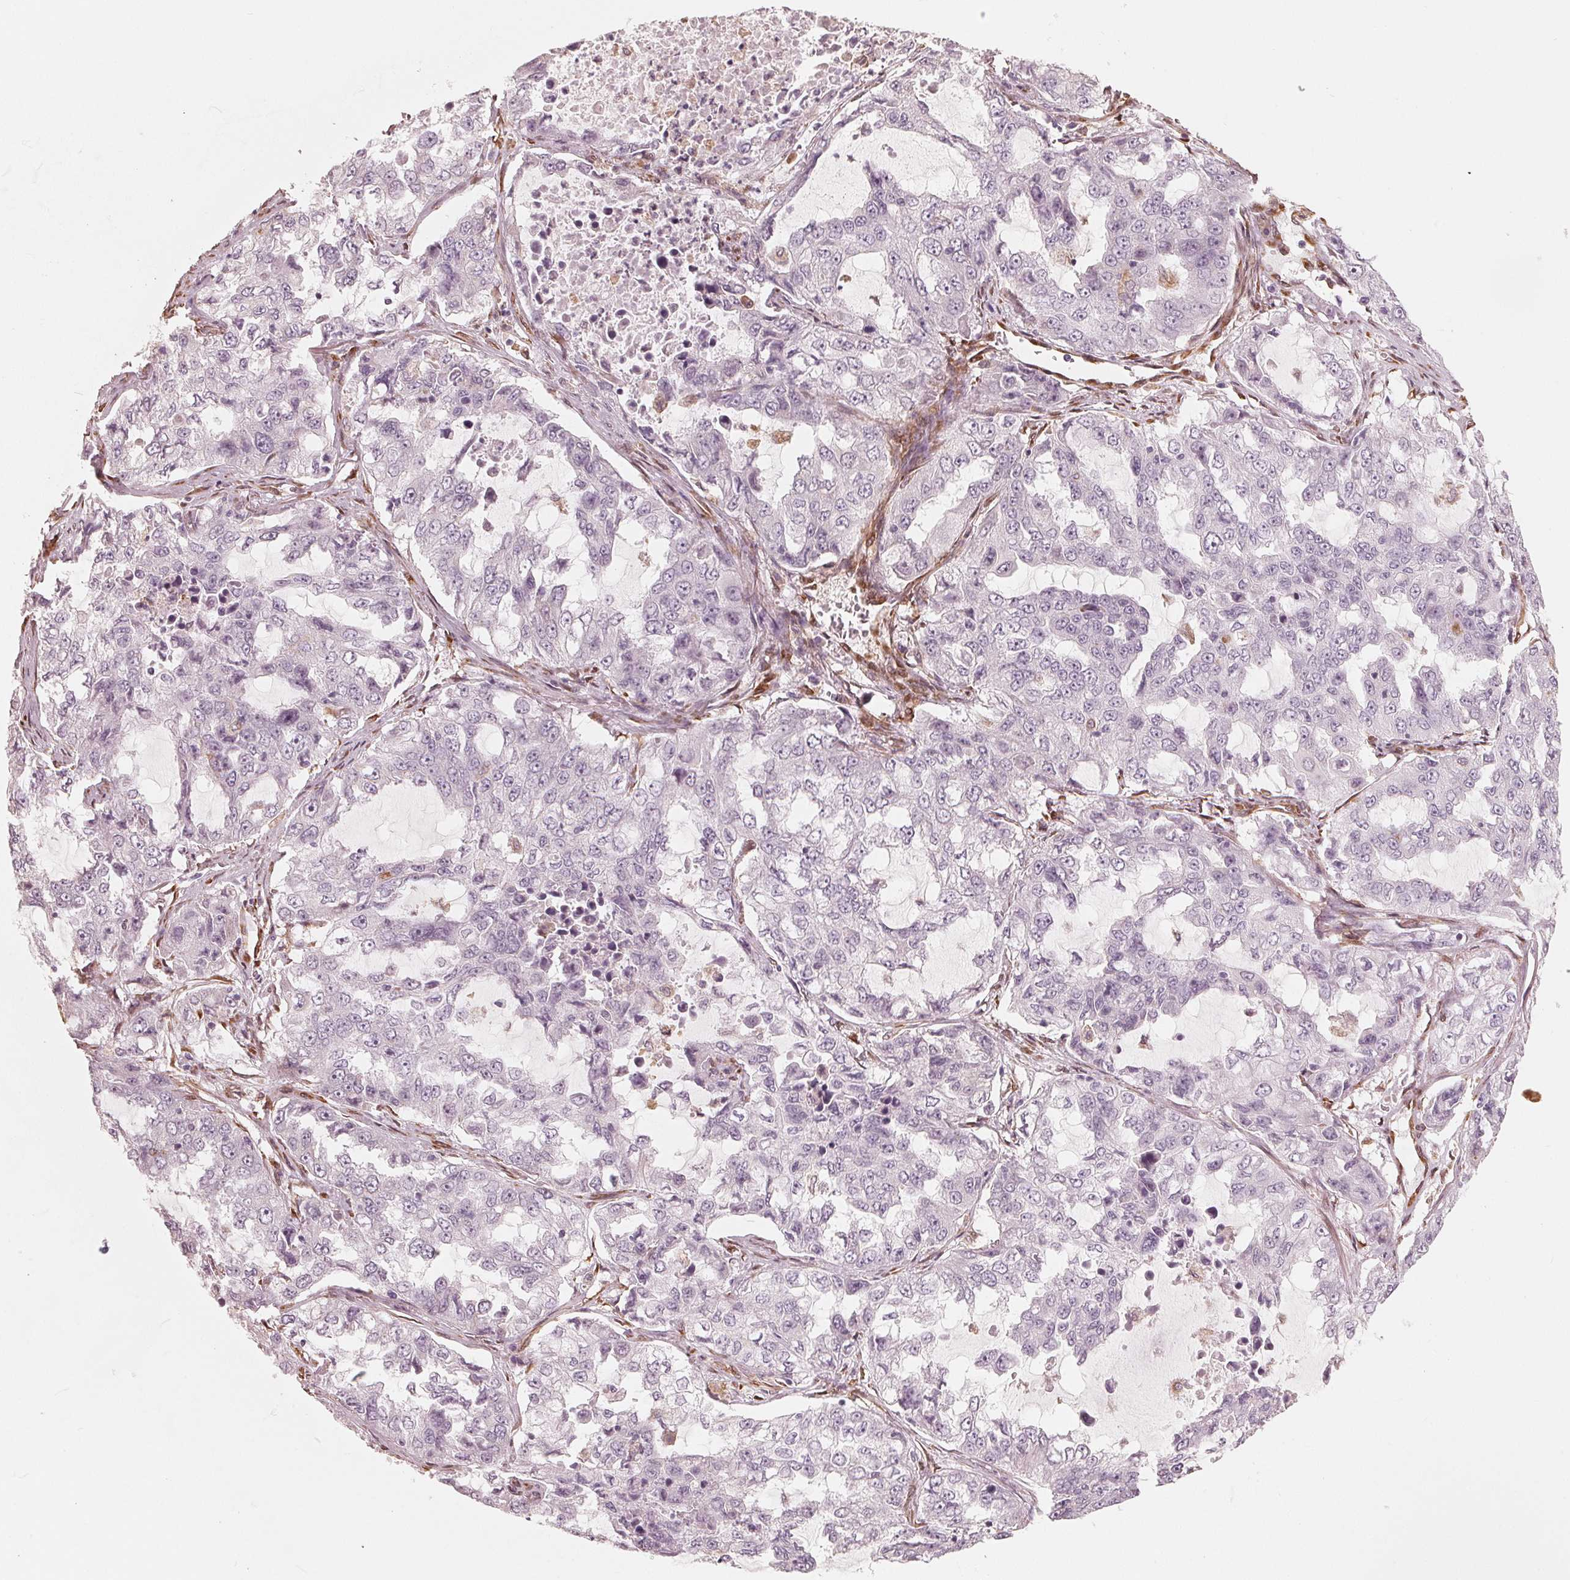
{"staining": {"intensity": "negative", "quantity": "none", "location": "none"}, "tissue": "lung cancer", "cell_type": "Tumor cells", "image_type": "cancer", "snomed": [{"axis": "morphology", "description": "Adenocarcinoma, NOS"}, {"axis": "topography", "description": "Lung"}], "caption": "Protein analysis of lung cancer exhibits no significant staining in tumor cells. (Stains: DAB immunohistochemistry with hematoxylin counter stain, Microscopy: brightfield microscopy at high magnification).", "gene": "IKBIP", "patient": {"sex": "female", "age": 61}}